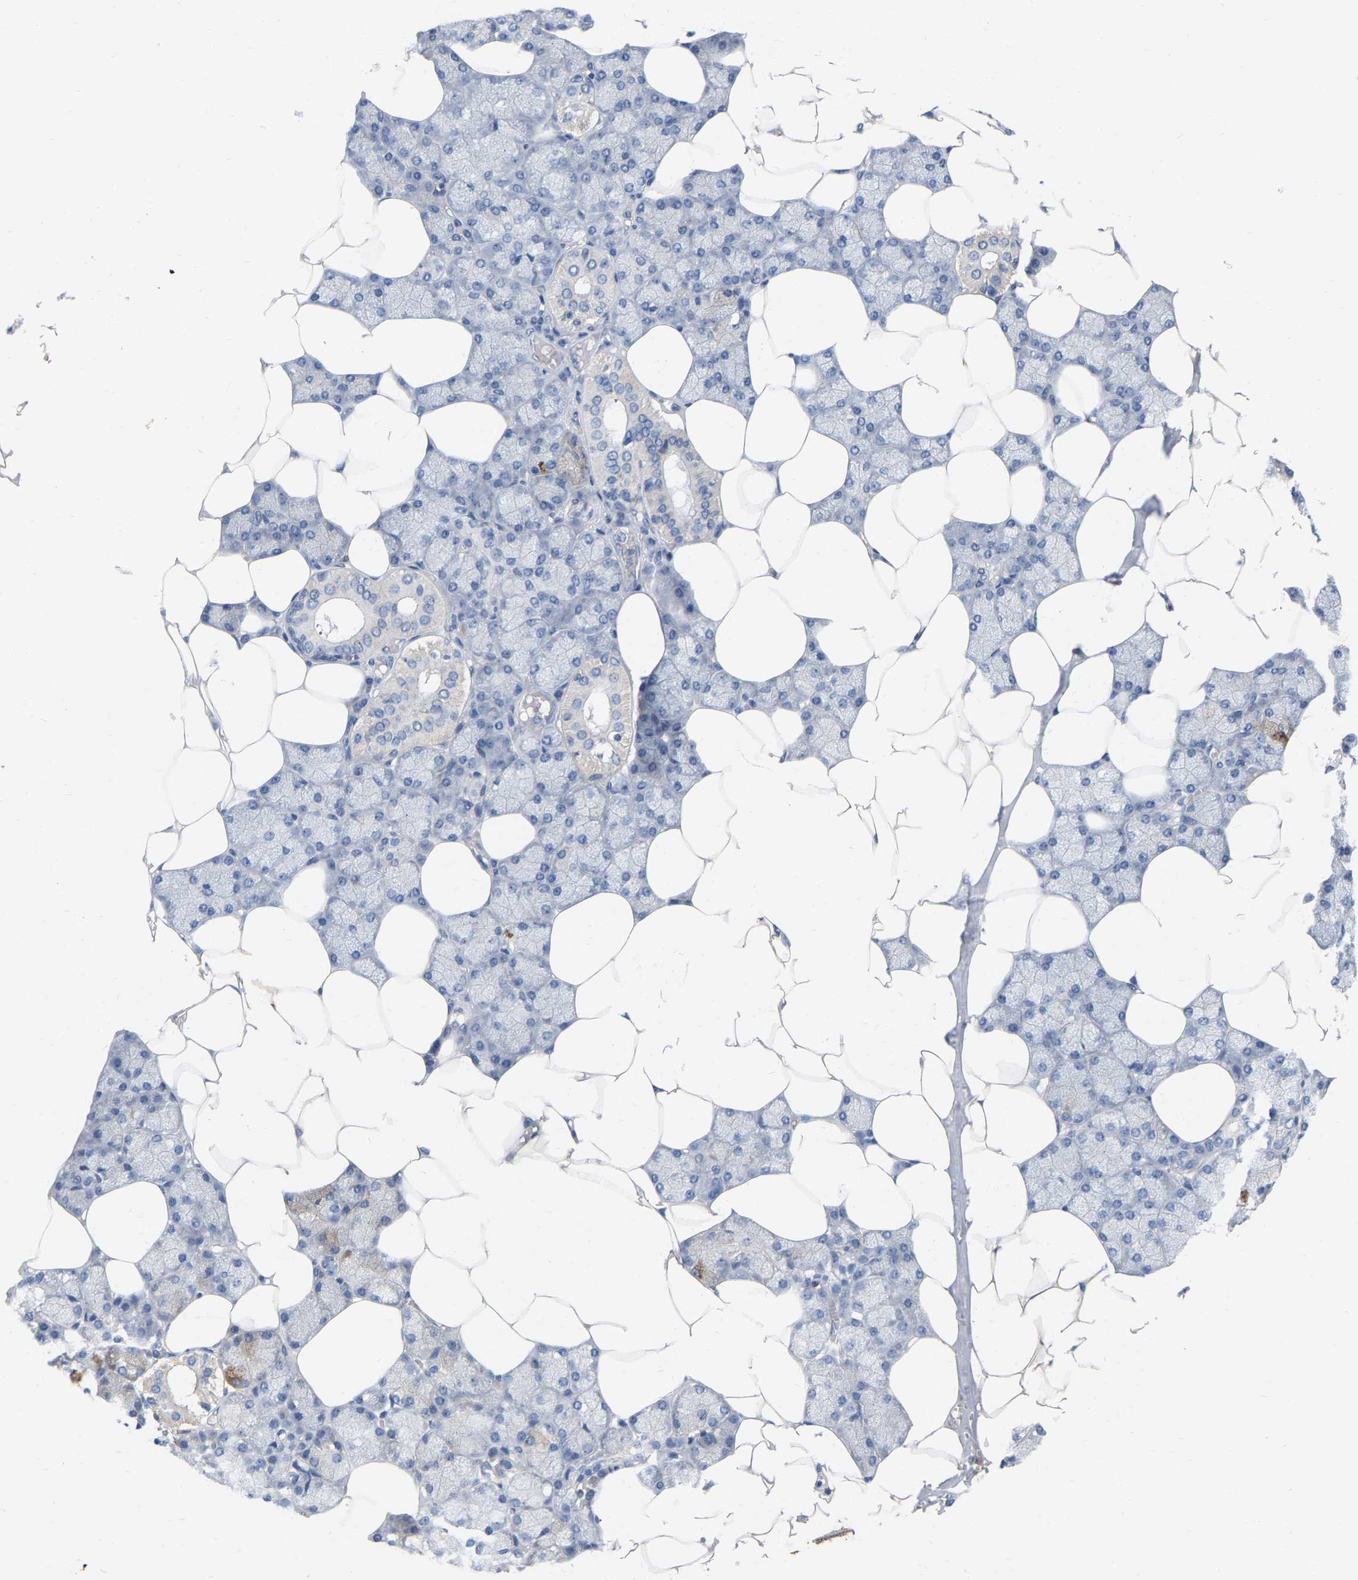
{"staining": {"intensity": "strong", "quantity": "<25%", "location": "cytoplasmic/membranous"}, "tissue": "salivary gland", "cell_type": "Glandular cells", "image_type": "normal", "snomed": [{"axis": "morphology", "description": "Normal tissue, NOS"}, {"axis": "topography", "description": "Salivary gland"}], "caption": "Immunohistochemistry (DAB (3,3'-diaminobenzidine)) staining of unremarkable human salivary gland demonstrates strong cytoplasmic/membranous protein positivity in about <25% of glandular cells. Immunohistochemistry stains the protein of interest in brown and the nuclei are stained blue.", "gene": "WIPI2", "patient": {"sex": "male", "age": 62}}